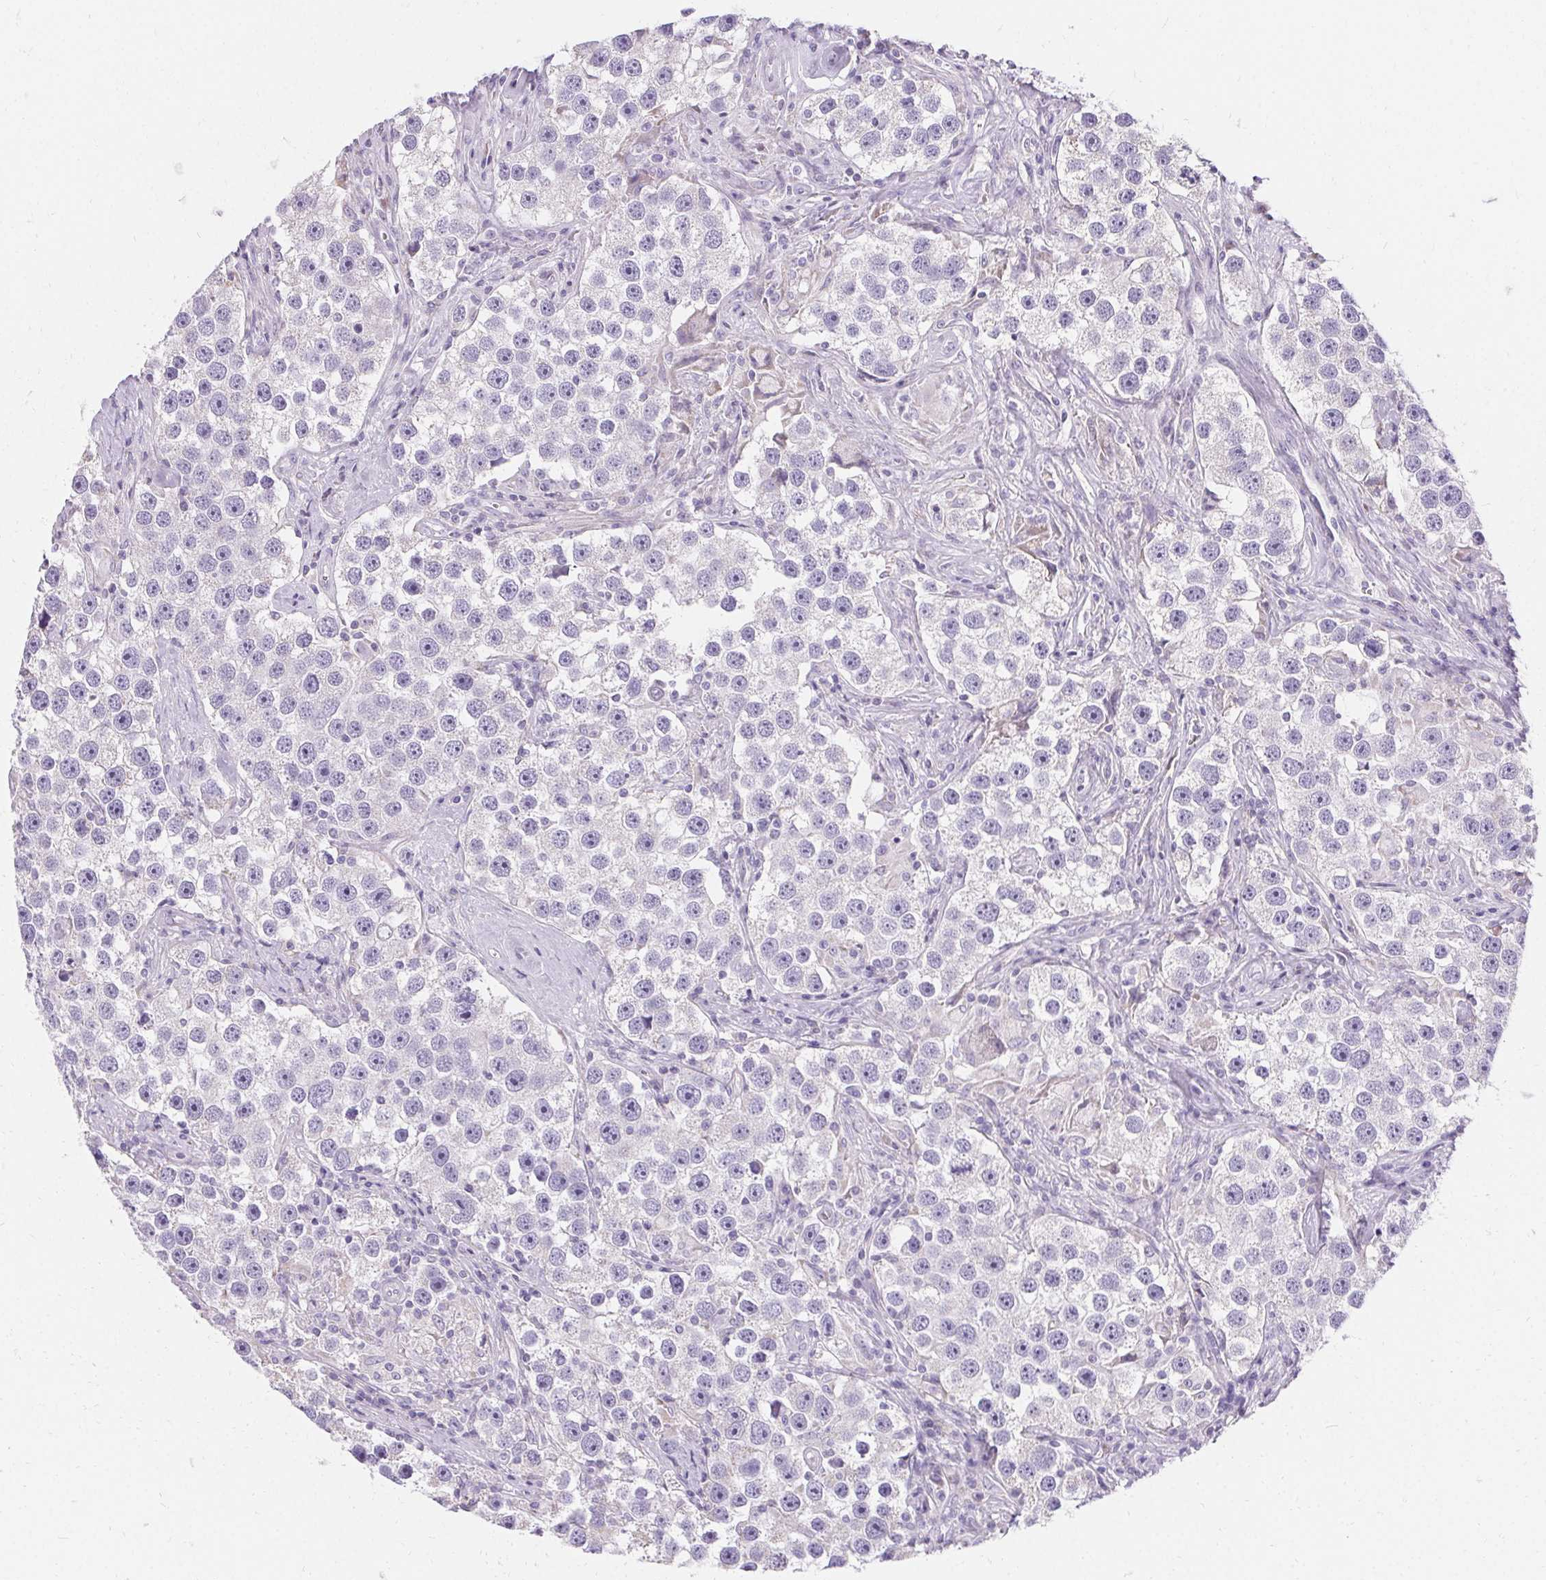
{"staining": {"intensity": "negative", "quantity": "none", "location": "none"}, "tissue": "testis cancer", "cell_type": "Tumor cells", "image_type": "cancer", "snomed": [{"axis": "morphology", "description": "Seminoma, NOS"}, {"axis": "topography", "description": "Testis"}], "caption": "This is an IHC photomicrograph of human testis seminoma. There is no expression in tumor cells.", "gene": "ASGR2", "patient": {"sex": "male", "age": 49}}